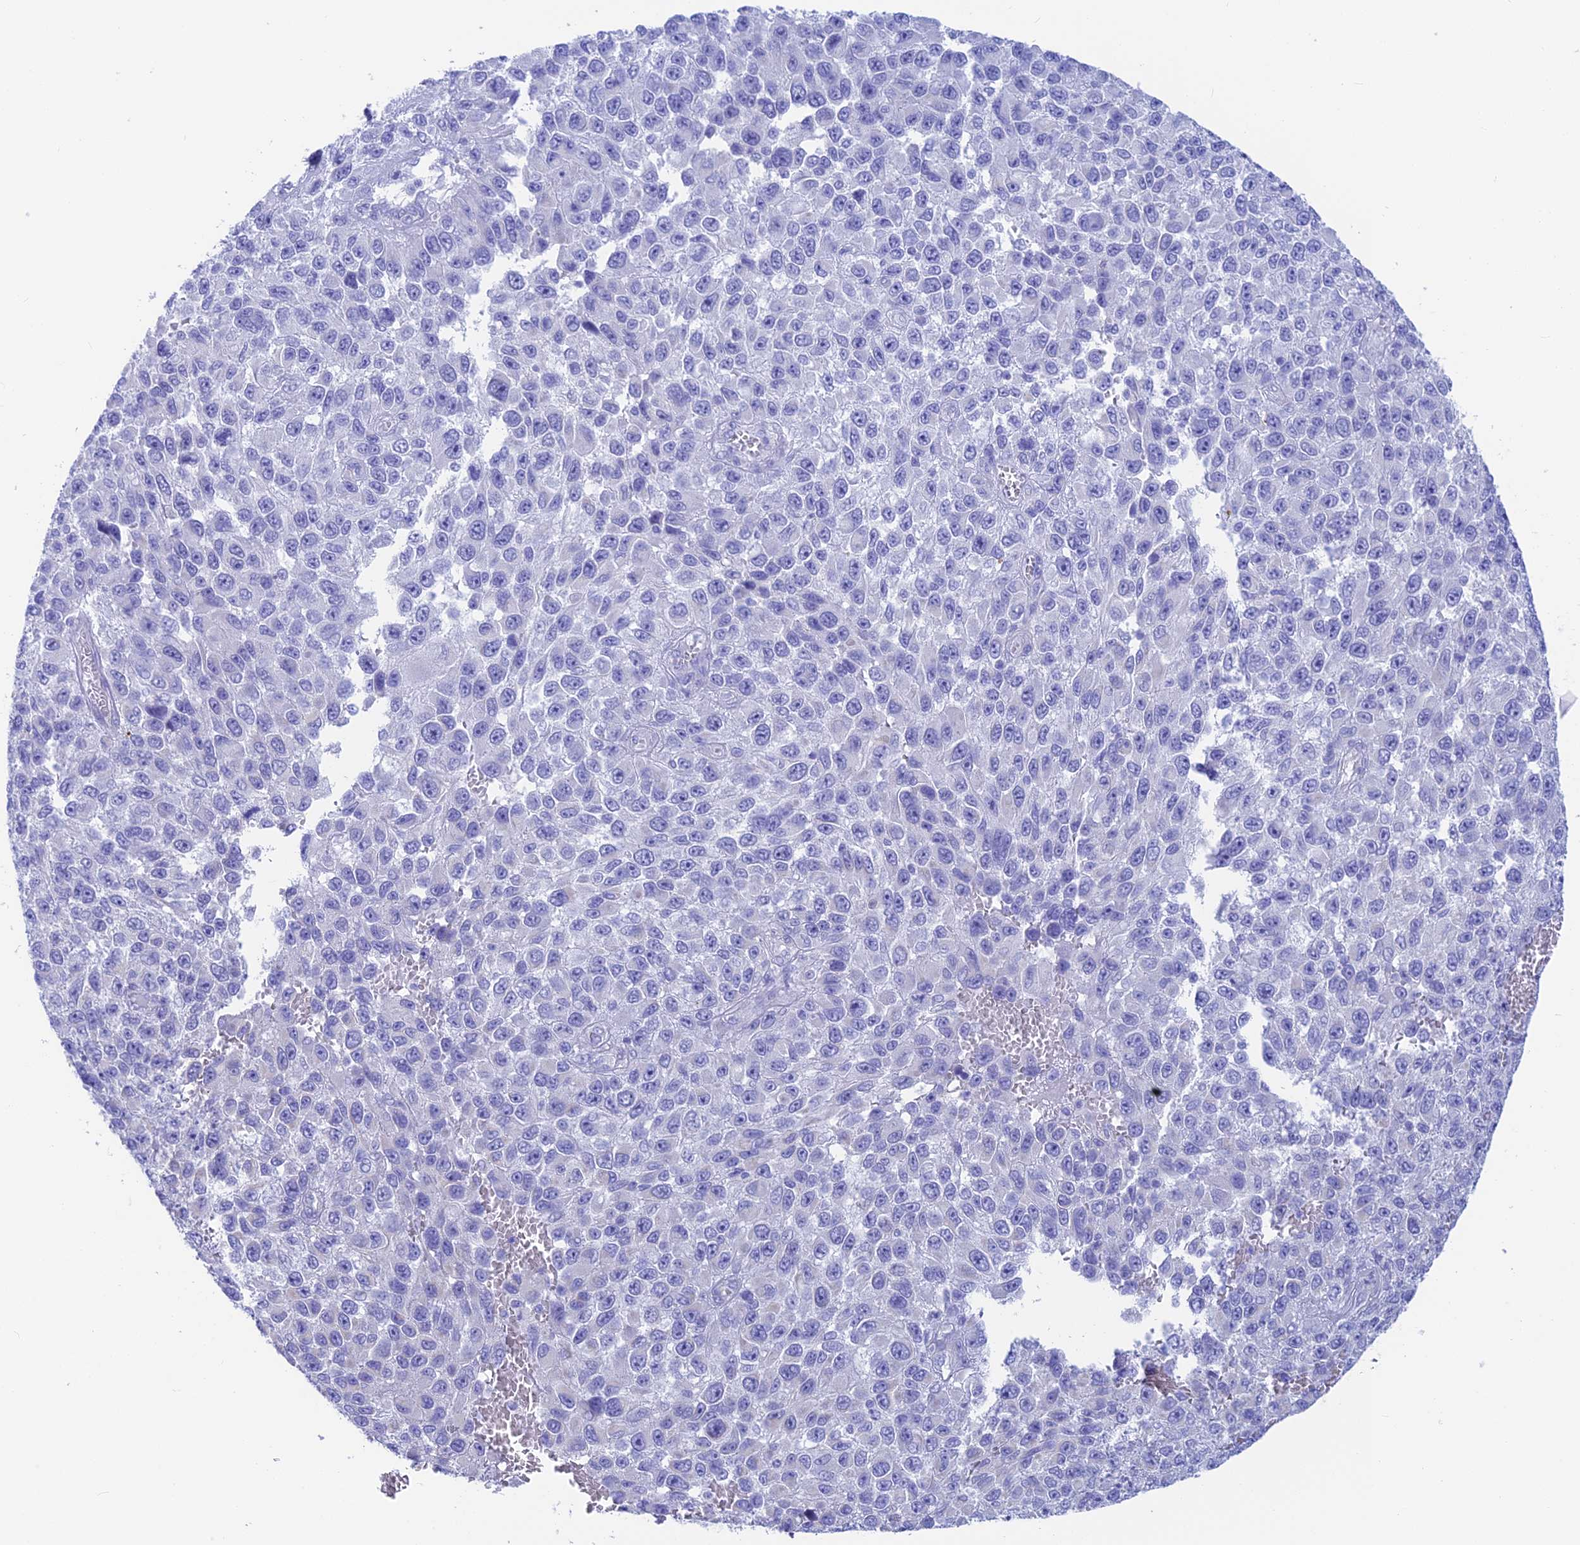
{"staining": {"intensity": "negative", "quantity": "none", "location": "none"}, "tissue": "melanoma", "cell_type": "Tumor cells", "image_type": "cancer", "snomed": [{"axis": "morphology", "description": "Normal tissue, NOS"}, {"axis": "morphology", "description": "Malignant melanoma, NOS"}, {"axis": "topography", "description": "Skin"}], "caption": "Immunohistochemistry of melanoma displays no staining in tumor cells.", "gene": "GNGT2", "patient": {"sex": "female", "age": 96}}